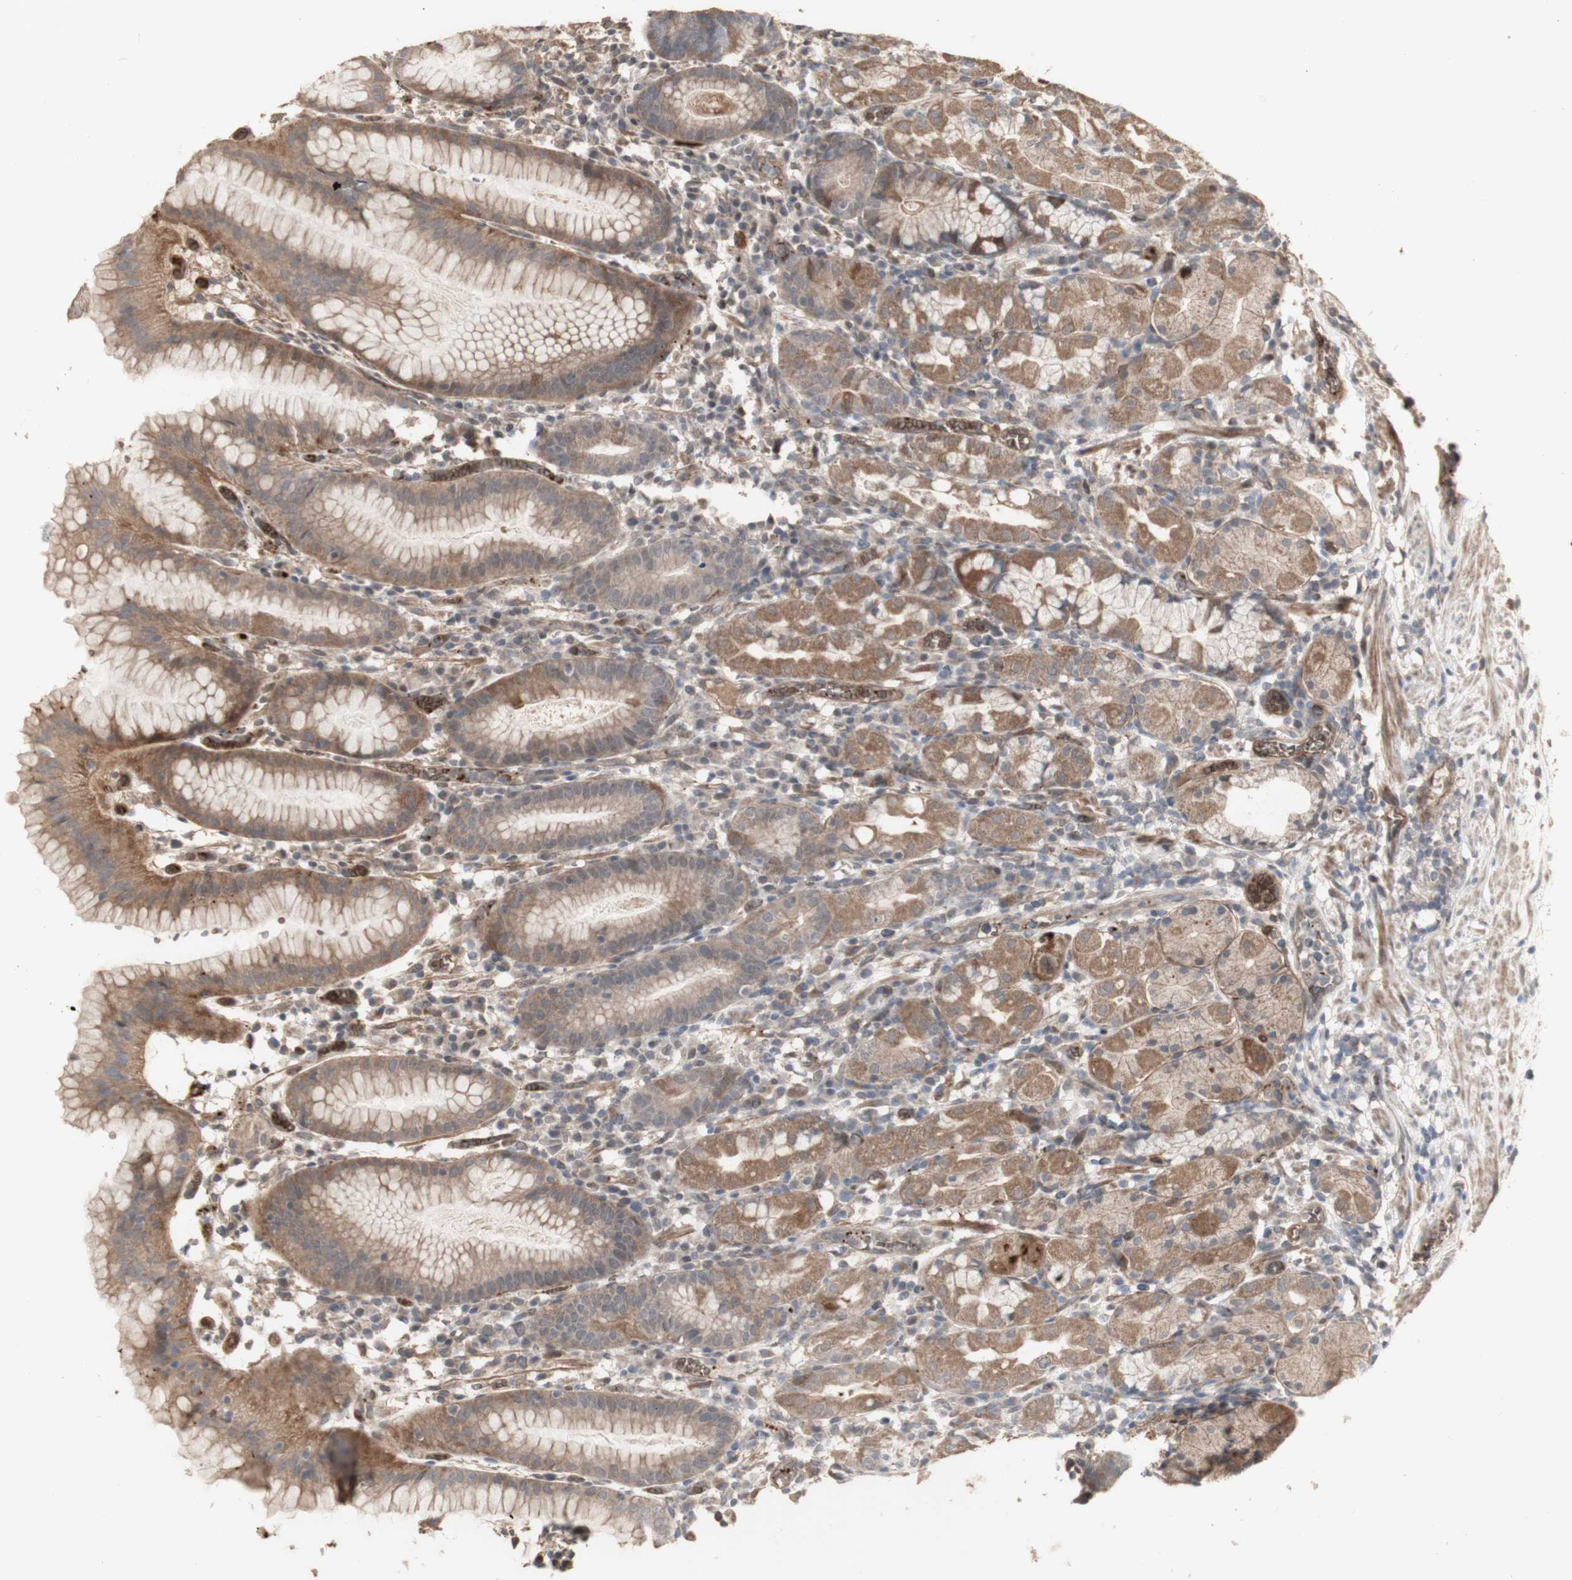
{"staining": {"intensity": "moderate", "quantity": ">75%", "location": "cytoplasmic/membranous"}, "tissue": "stomach", "cell_type": "Glandular cells", "image_type": "normal", "snomed": [{"axis": "morphology", "description": "Normal tissue, NOS"}, {"axis": "topography", "description": "Stomach"}, {"axis": "topography", "description": "Stomach, lower"}], "caption": "Moderate cytoplasmic/membranous positivity for a protein is identified in approximately >75% of glandular cells of unremarkable stomach using IHC.", "gene": "ALOX12", "patient": {"sex": "female", "age": 75}}